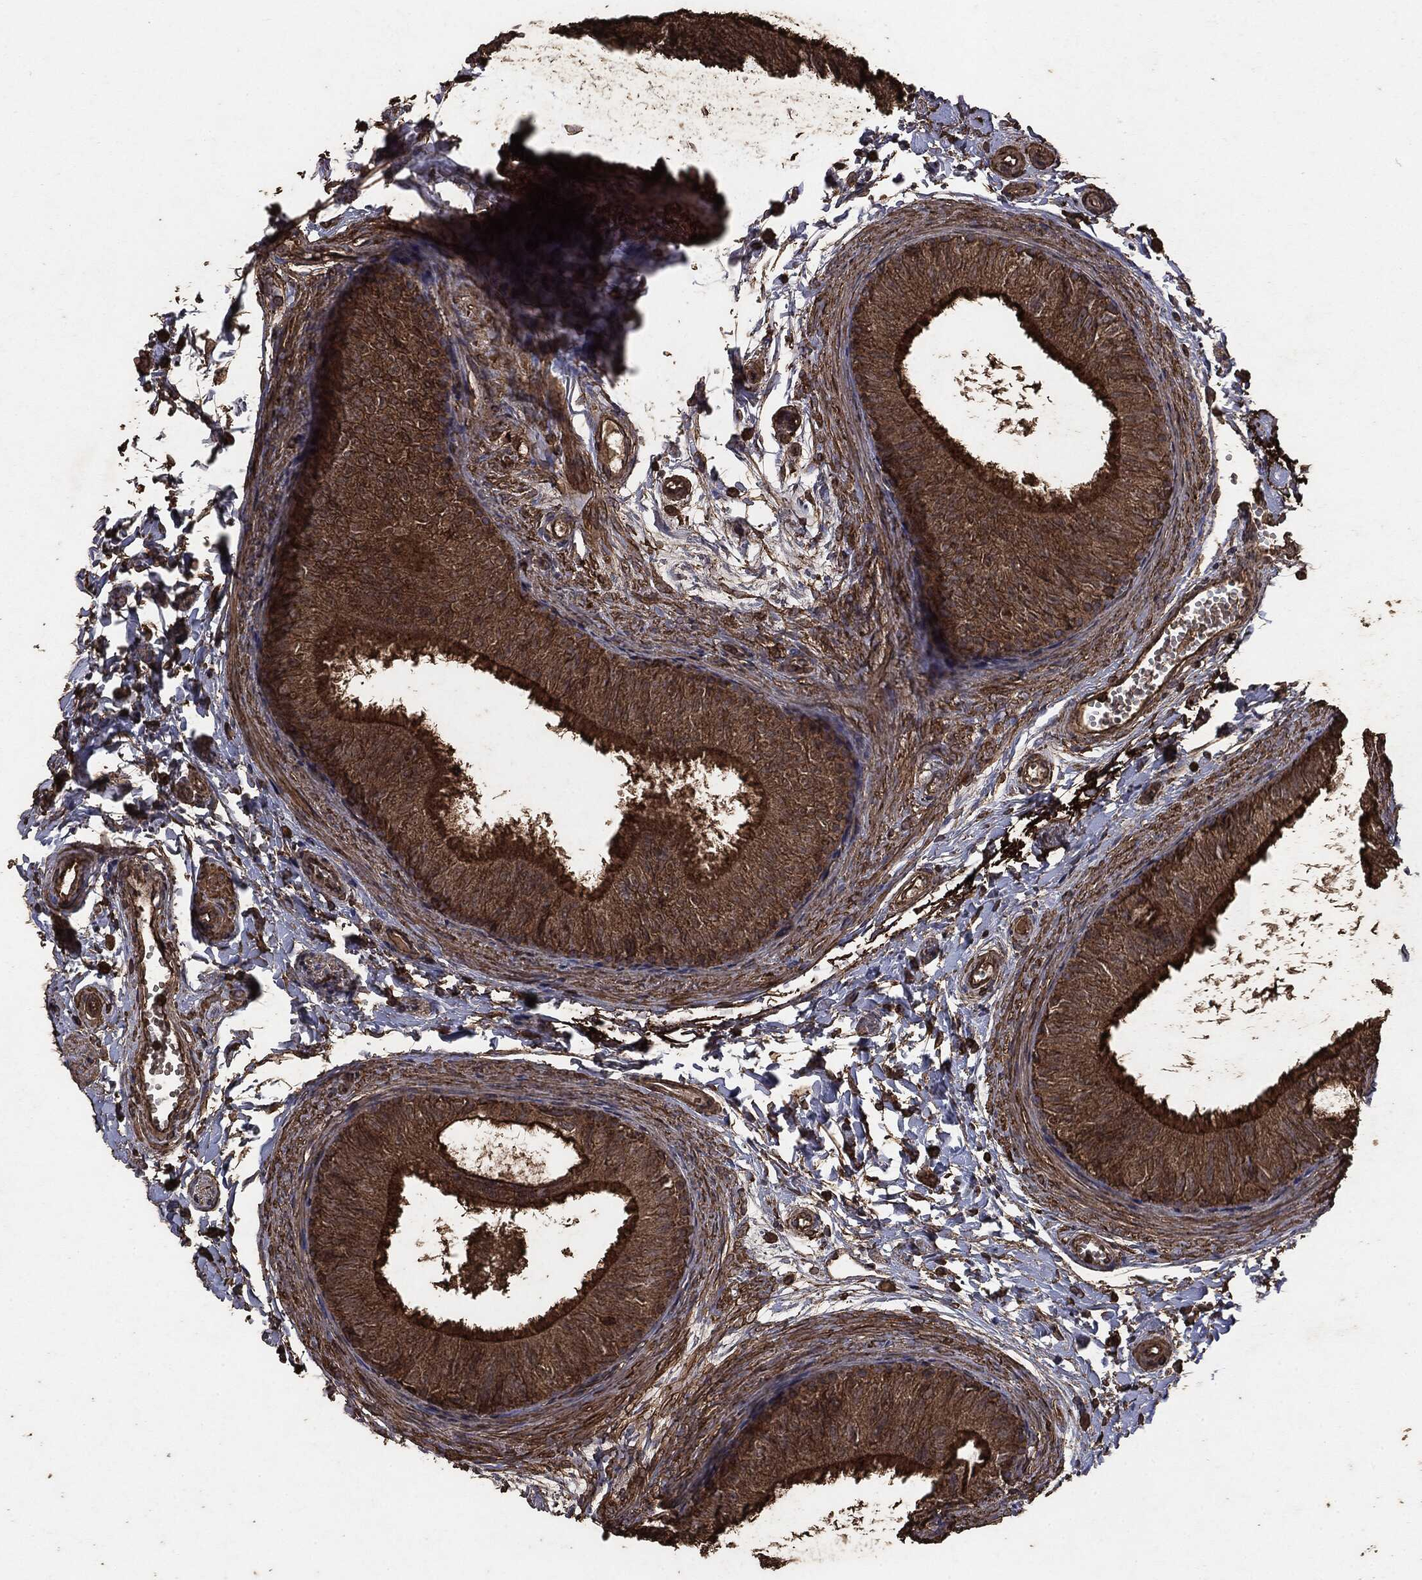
{"staining": {"intensity": "moderate", "quantity": ">75%", "location": "cytoplasmic/membranous"}, "tissue": "epididymis", "cell_type": "Glandular cells", "image_type": "normal", "snomed": [{"axis": "morphology", "description": "Normal tissue, NOS"}, {"axis": "topography", "description": "Epididymis"}], "caption": "A micrograph showing moderate cytoplasmic/membranous positivity in approximately >75% of glandular cells in unremarkable epididymis, as visualized by brown immunohistochemical staining.", "gene": "MTOR", "patient": {"sex": "male", "age": 22}}